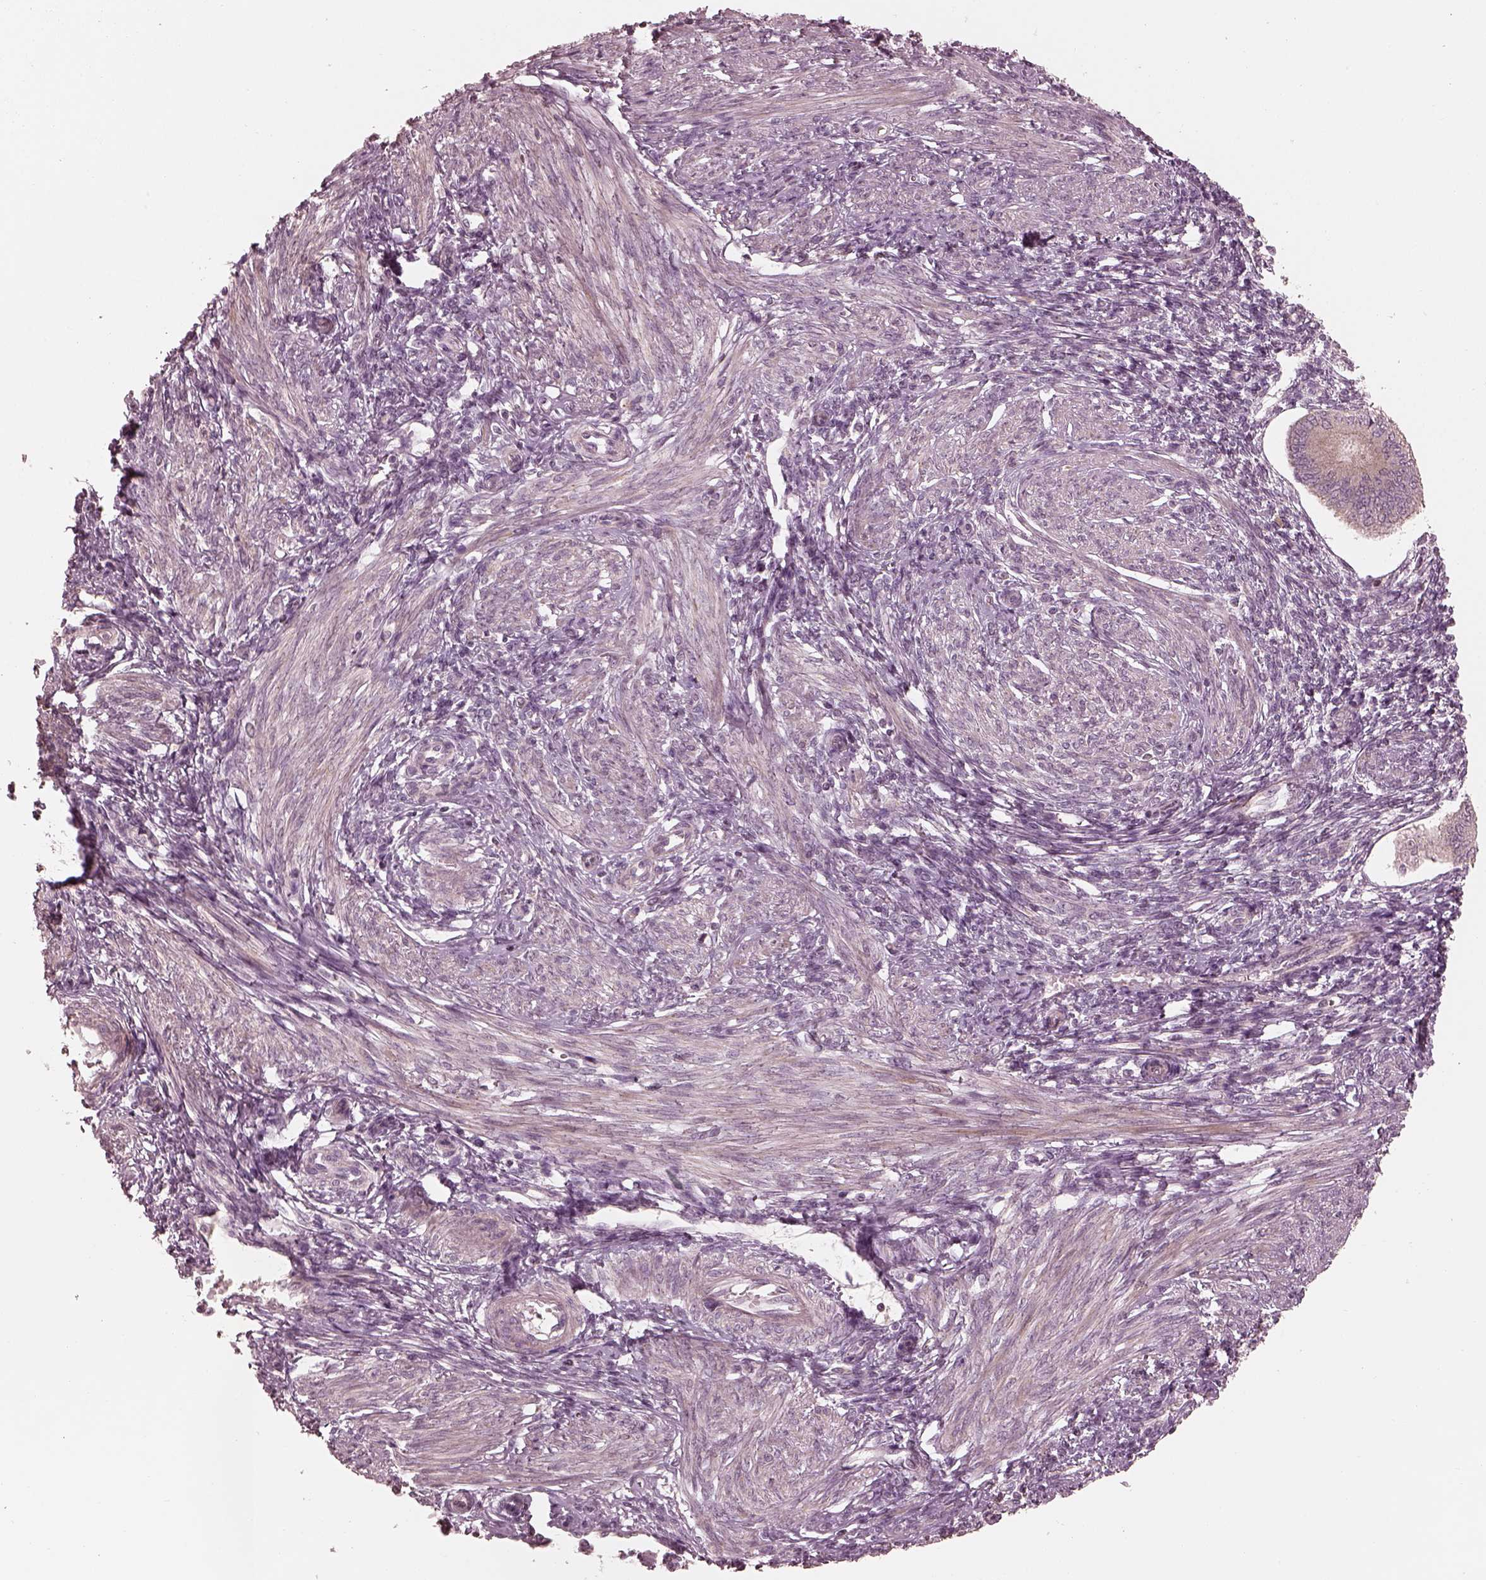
{"staining": {"intensity": "negative", "quantity": "none", "location": "none"}, "tissue": "endometrium", "cell_type": "Cells in endometrial stroma", "image_type": "normal", "snomed": [{"axis": "morphology", "description": "Normal tissue, NOS"}, {"axis": "topography", "description": "Endometrium"}], "caption": "The immunohistochemistry (IHC) image has no significant staining in cells in endometrial stroma of endometrium.", "gene": "SLC25A46", "patient": {"sex": "female", "age": 42}}